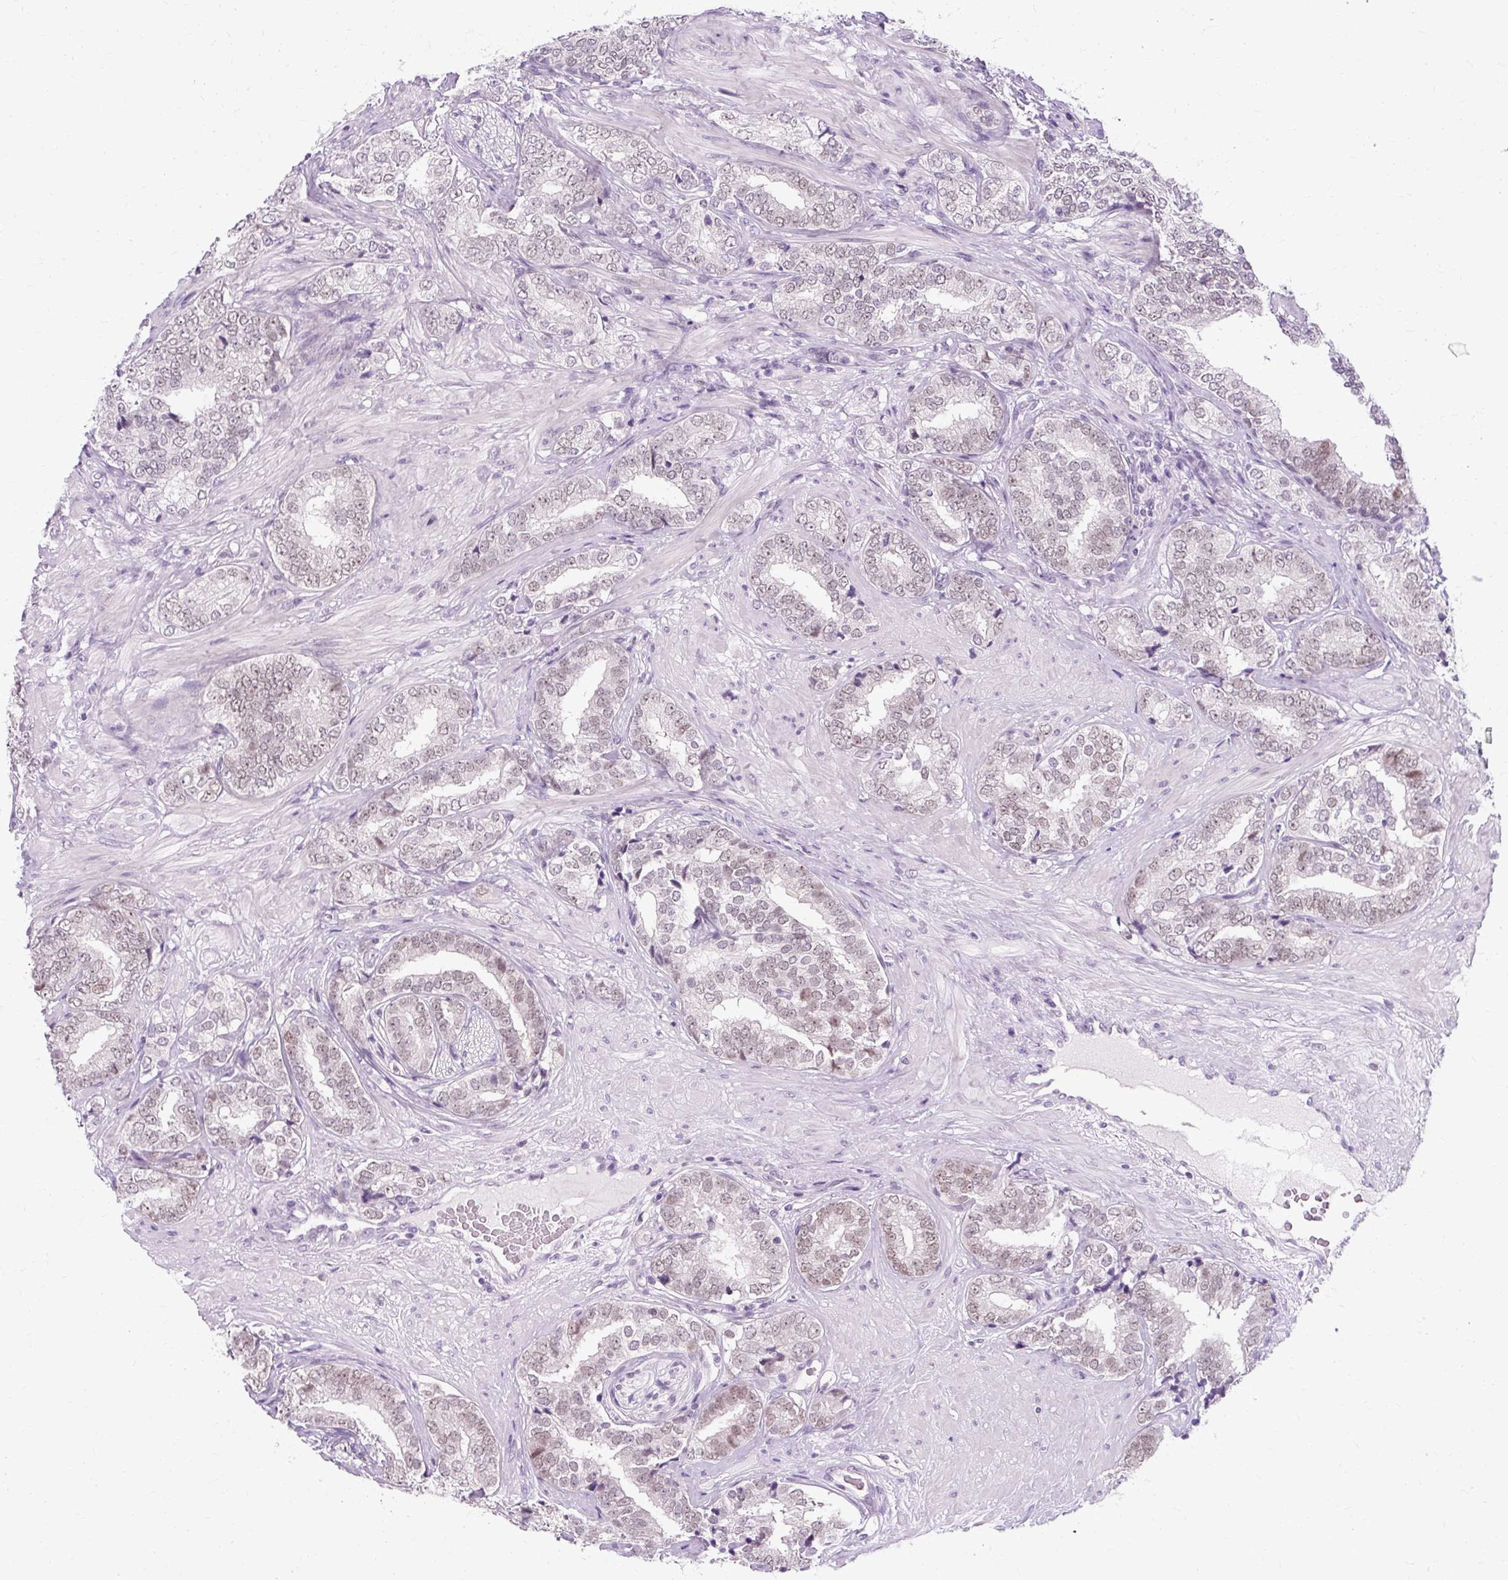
{"staining": {"intensity": "weak", "quantity": "<25%", "location": "nuclear"}, "tissue": "prostate cancer", "cell_type": "Tumor cells", "image_type": "cancer", "snomed": [{"axis": "morphology", "description": "Adenocarcinoma, High grade"}, {"axis": "topography", "description": "Prostate"}], "caption": "Immunohistochemical staining of human prostate cancer demonstrates no significant positivity in tumor cells.", "gene": "RYBP", "patient": {"sex": "male", "age": 72}}